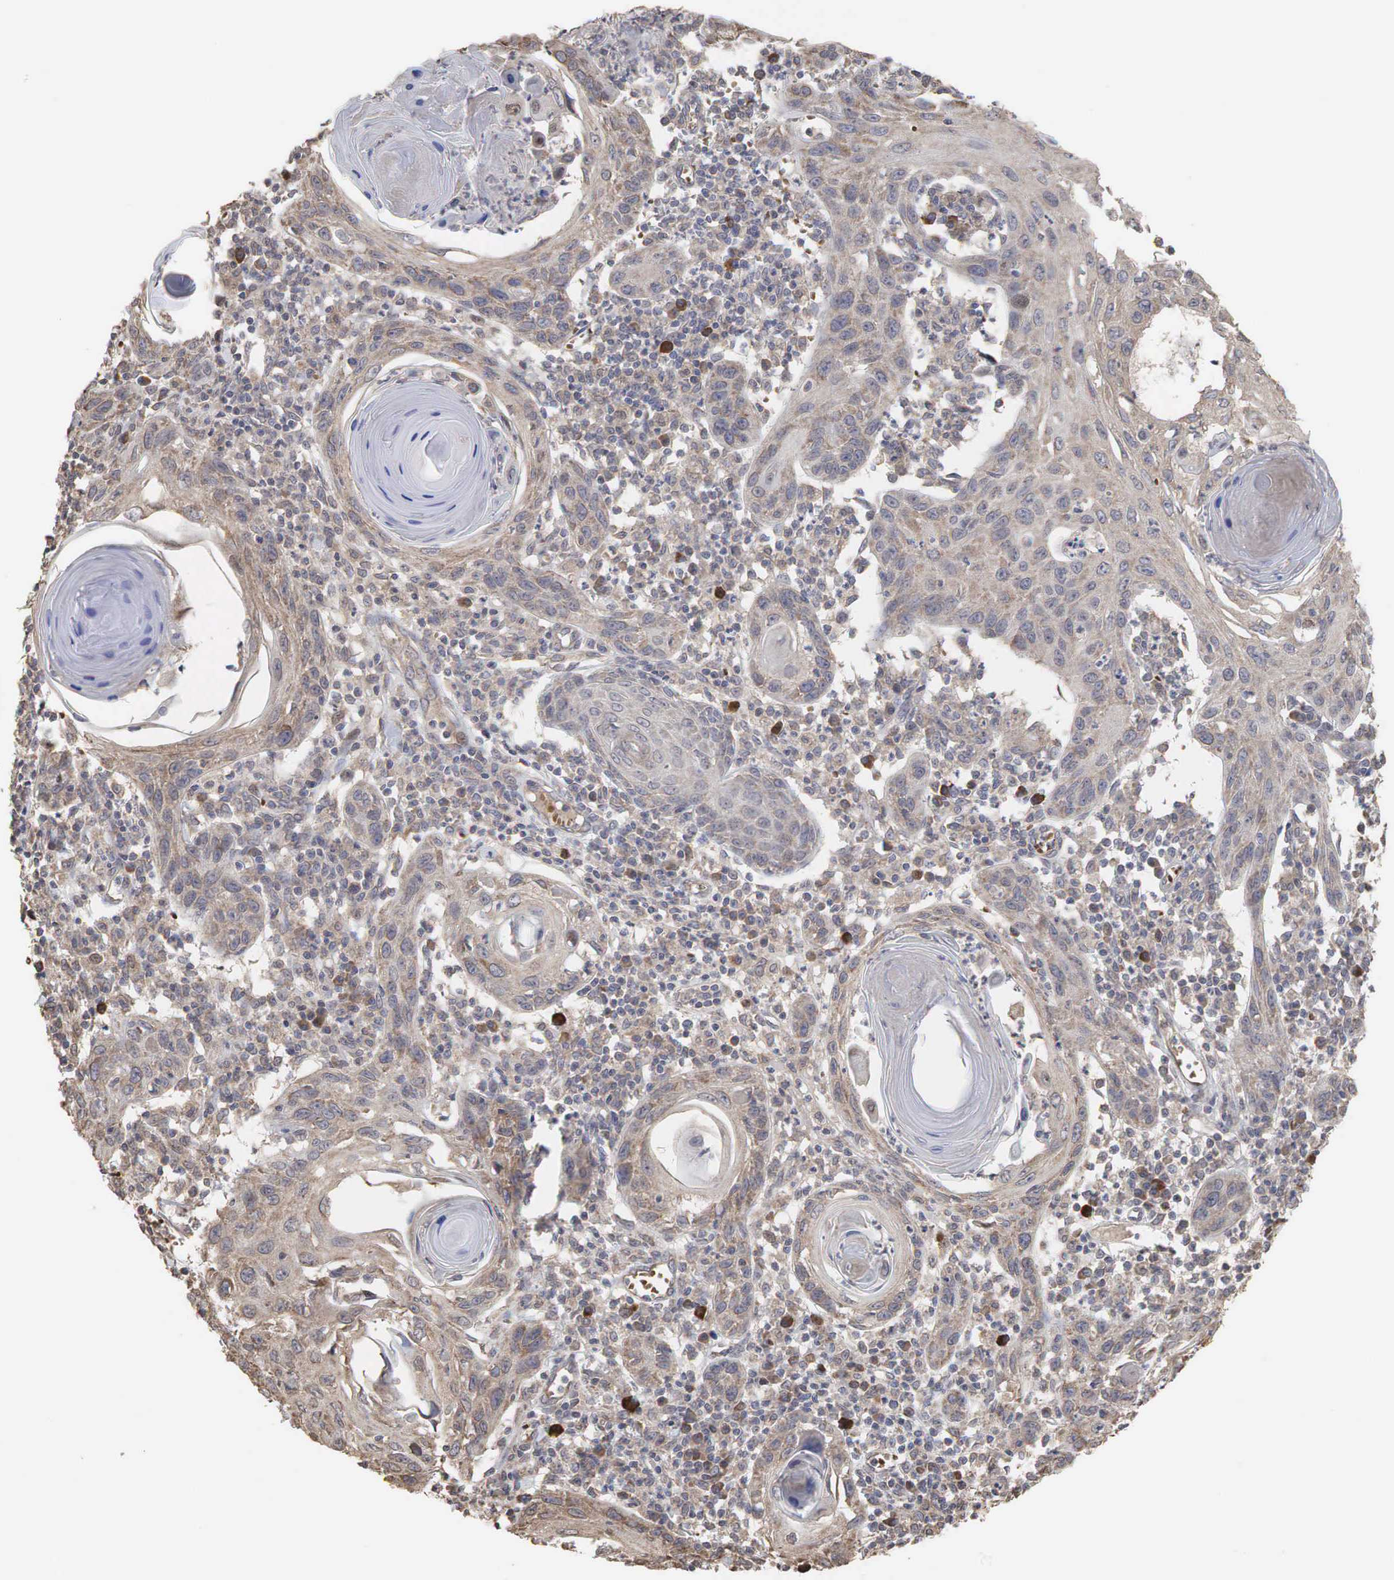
{"staining": {"intensity": "weak", "quantity": ">75%", "location": "cytoplasmic/membranous"}, "tissue": "skin cancer", "cell_type": "Tumor cells", "image_type": "cancer", "snomed": [{"axis": "morphology", "description": "Squamous cell carcinoma, NOS"}, {"axis": "topography", "description": "Skin"}], "caption": "This image shows squamous cell carcinoma (skin) stained with immunohistochemistry to label a protein in brown. The cytoplasmic/membranous of tumor cells show weak positivity for the protein. Nuclei are counter-stained blue.", "gene": "PABPC5", "patient": {"sex": "female", "age": 74}}